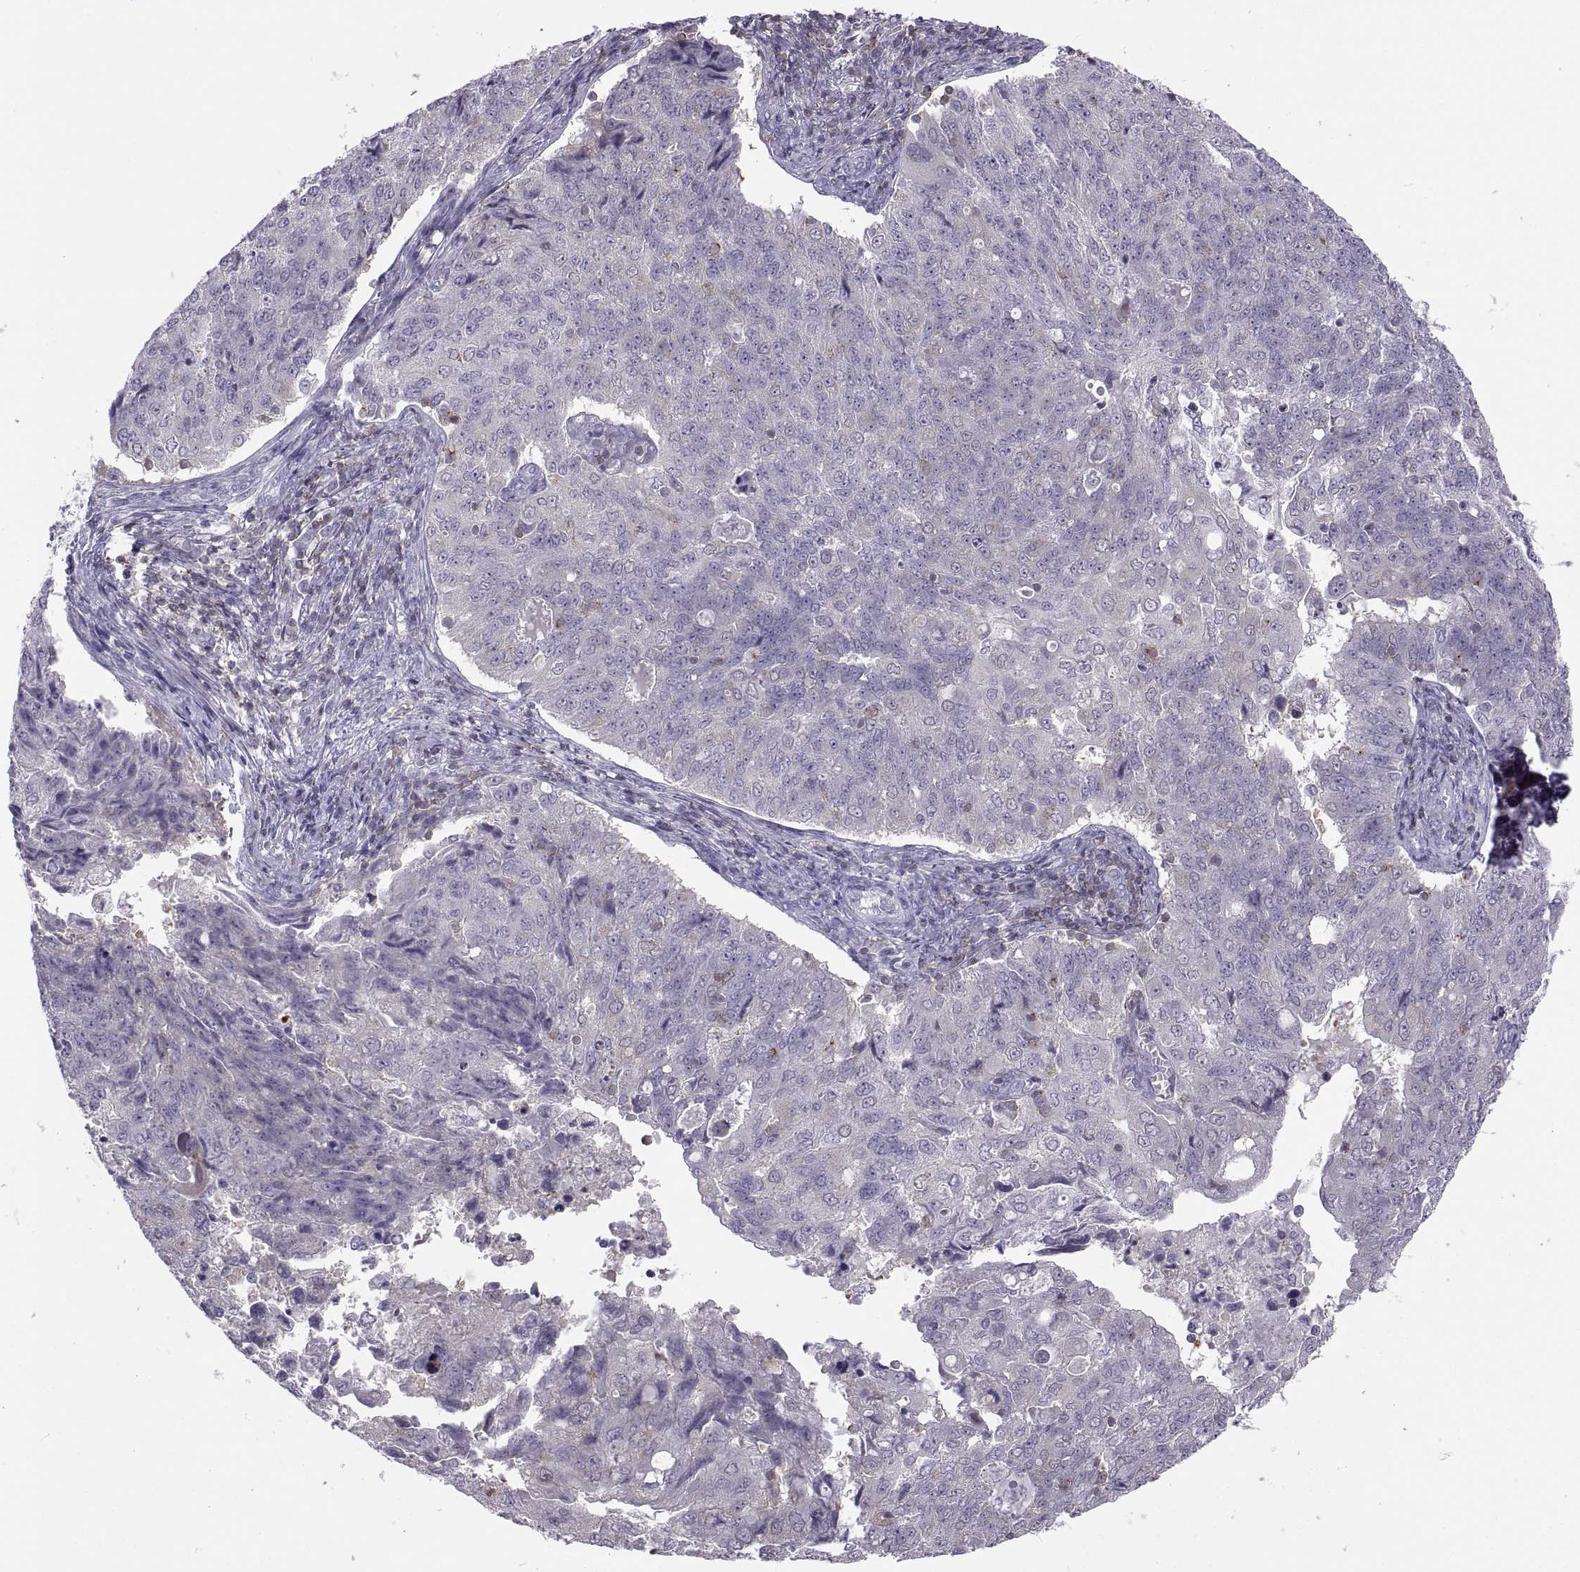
{"staining": {"intensity": "weak", "quantity": "<25%", "location": "cytoplasmic/membranous"}, "tissue": "endometrial cancer", "cell_type": "Tumor cells", "image_type": "cancer", "snomed": [{"axis": "morphology", "description": "Adenocarcinoma, NOS"}, {"axis": "topography", "description": "Endometrium"}], "caption": "There is no significant expression in tumor cells of adenocarcinoma (endometrial).", "gene": "TTC21A", "patient": {"sex": "female", "age": 43}}